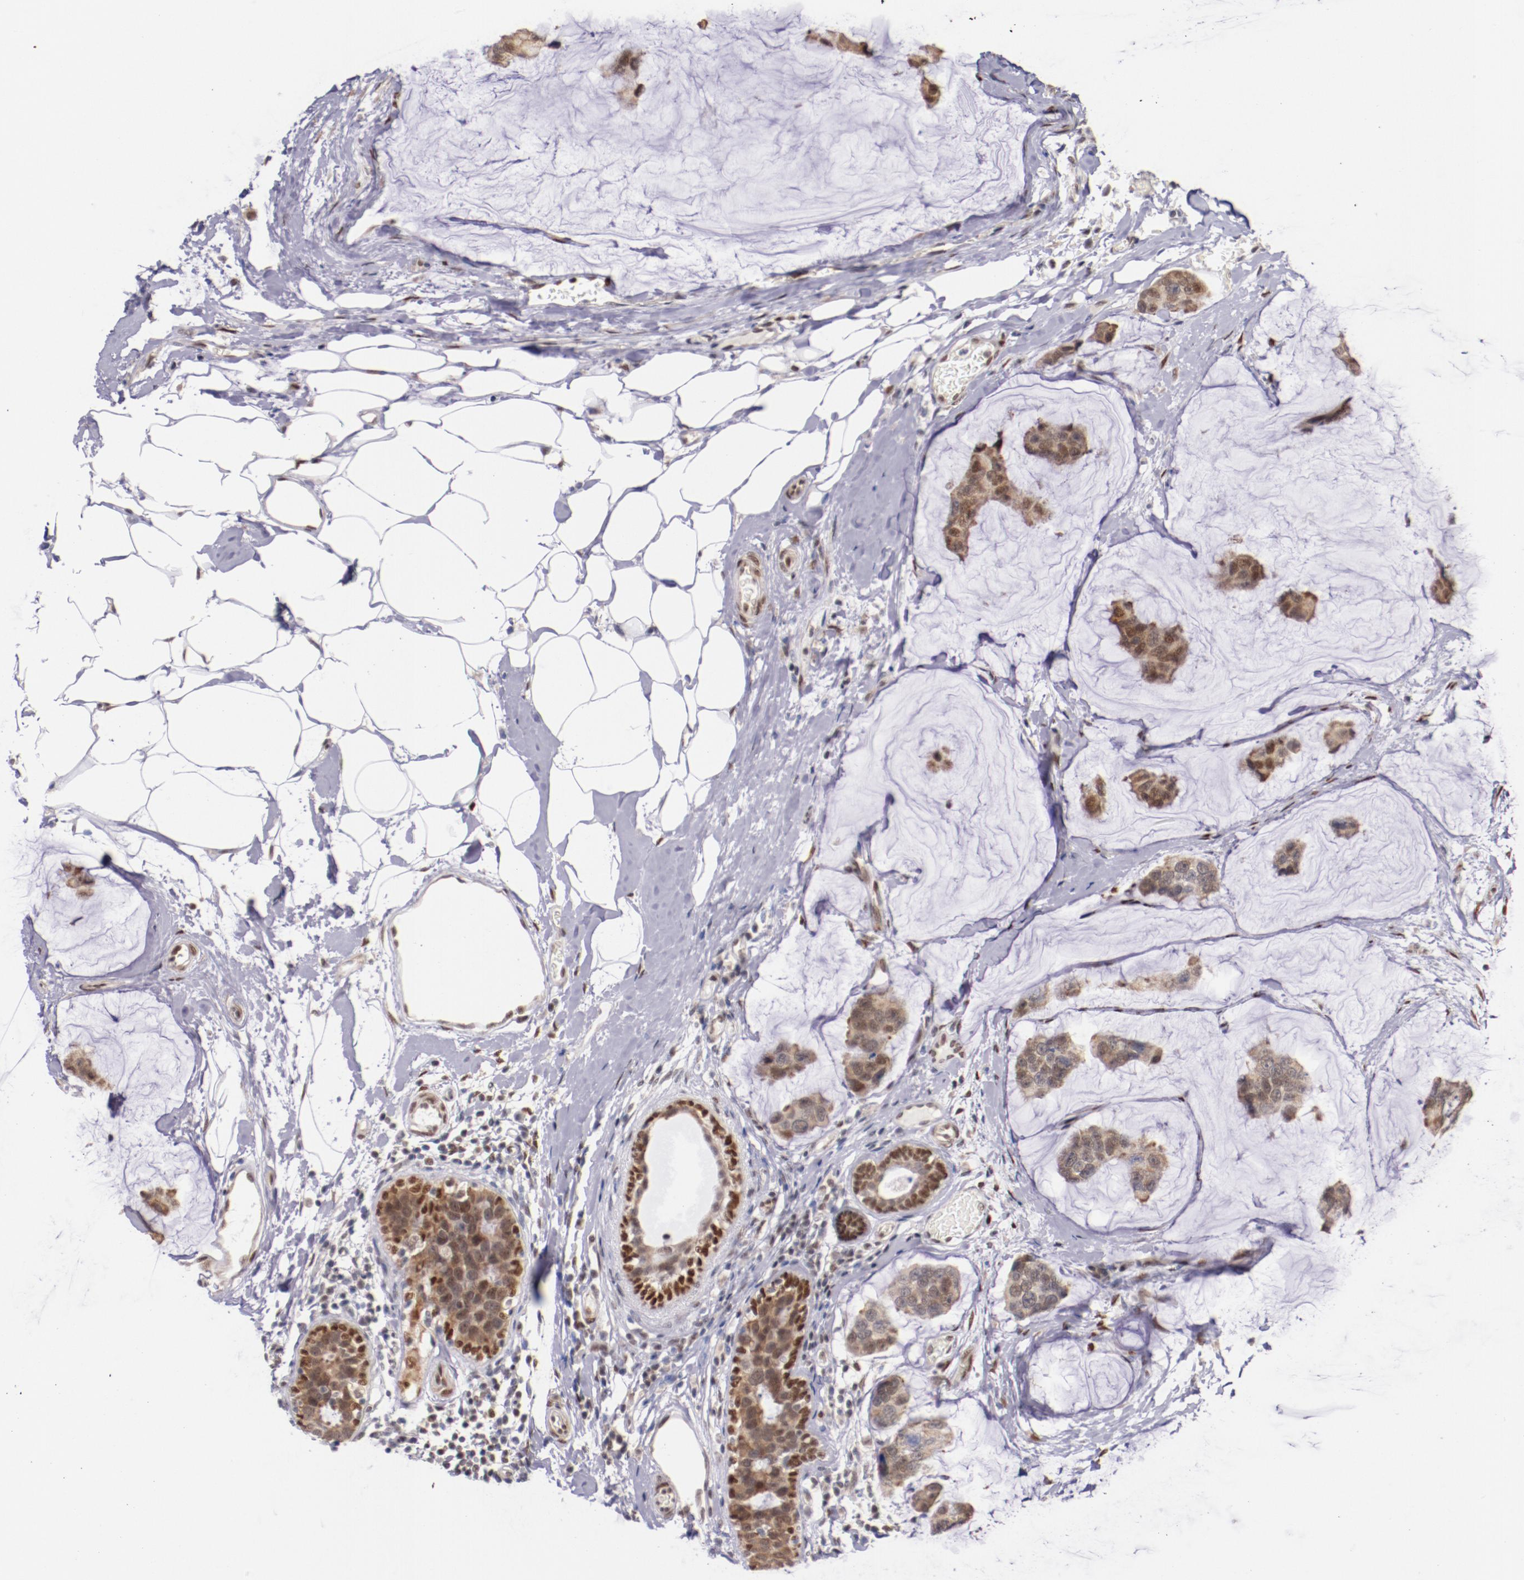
{"staining": {"intensity": "moderate", "quantity": "25%-75%", "location": "nuclear"}, "tissue": "breast cancer", "cell_type": "Tumor cells", "image_type": "cancer", "snomed": [{"axis": "morphology", "description": "Normal tissue, NOS"}, {"axis": "morphology", "description": "Duct carcinoma"}, {"axis": "topography", "description": "Breast"}], "caption": "Breast cancer stained with a brown dye displays moderate nuclear positive expression in about 25%-75% of tumor cells.", "gene": "SRF", "patient": {"sex": "female", "age": 50}}